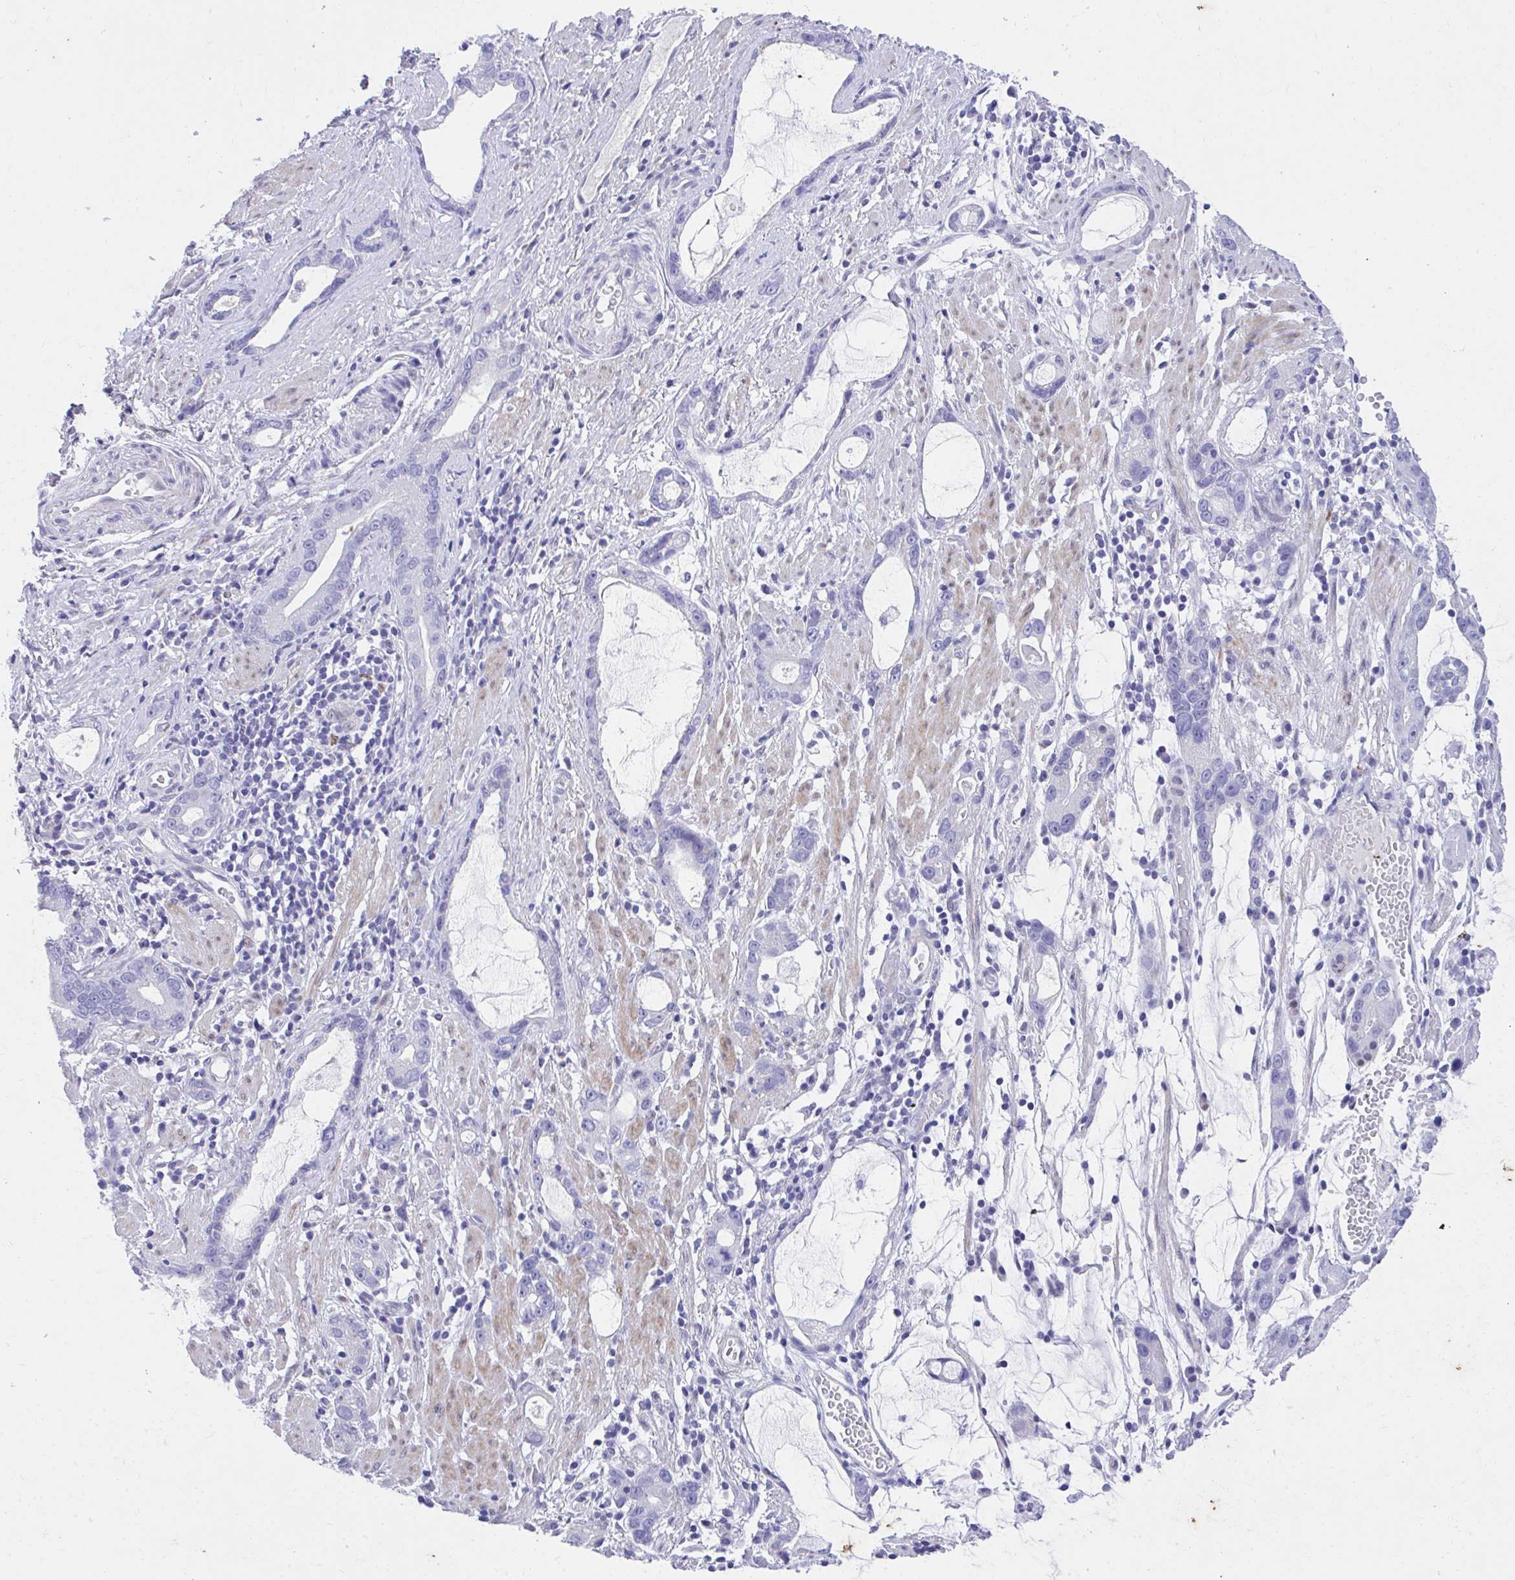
{"staining": {"intensity": "negative", "quantity": "none", "location": "none"}, "tissue": "stomach cancer", "cell_type": "Tumor cells", "image_type": "cancer", "snomed": [{"axis": "morphology", "description": "Adenocarcinoma, NOS"}, {"axis": "topography", "description": "Stomach"}], "caption": "Adenocarcinoma (stomach) was stained to show a protein in brown. There is no significant expression in tumor cells.", "gene": "KLK1", "patient": {"sex": "male", "age": 55}}